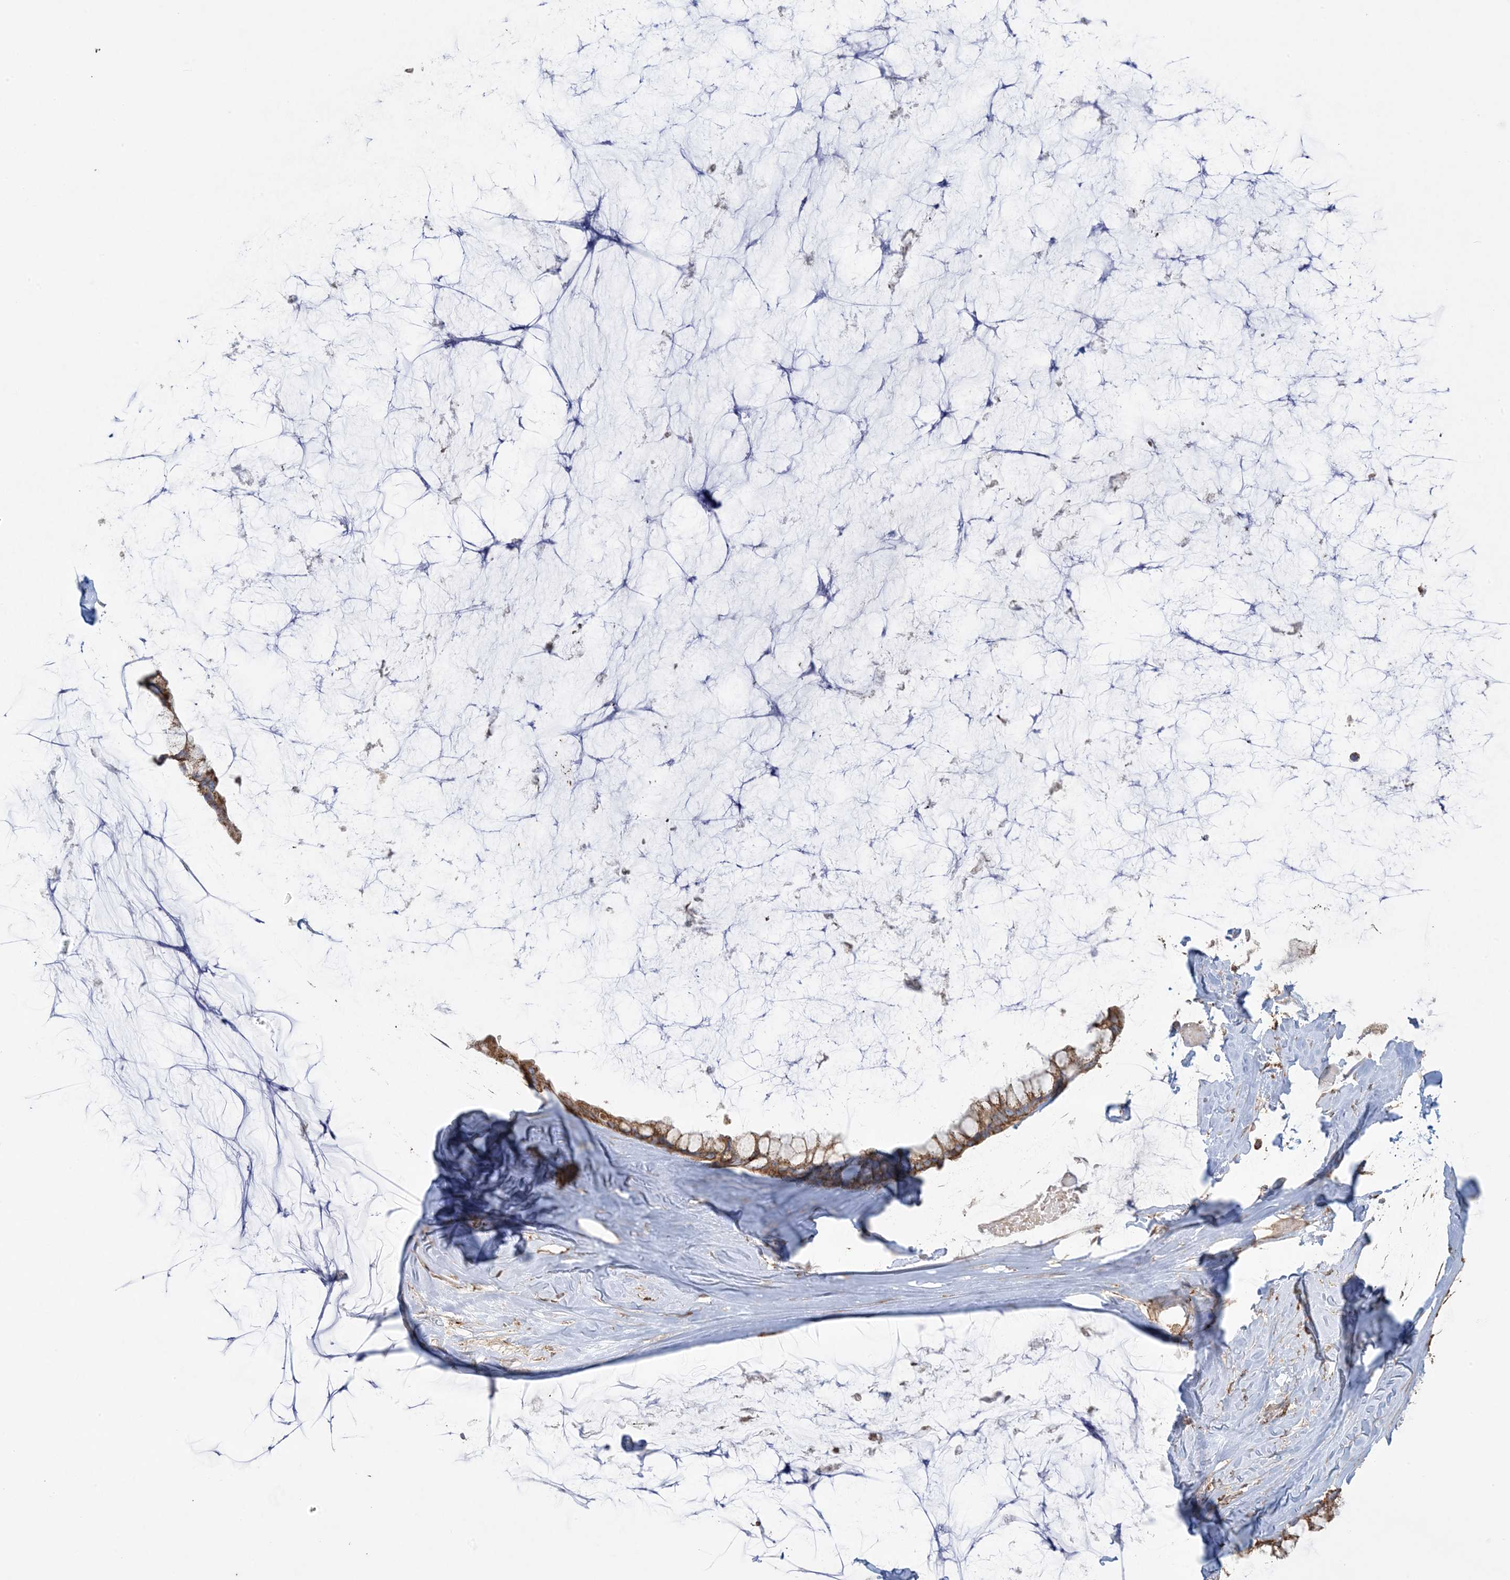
{"staining": {"intensity": "moderate", "quantity": ">75%", "location": "cytoplasmic/membranous"}, "tissue": "ovarian cancer", "cell_type": "Tumor cells", "image_type": "cancer", "snomed": [{"axis": "morphology", "description": "Cystadenocarcinoma, mucinous, NOS"}, {"axis": "topography", "description": "Ovary"}], "caption": "Immunohistochemistry histopathology image of human ovarian cancer (mucinous cystadenocarcinoma) stained for a protein (brown), which shows medium levels of moderate cytoplasmic/membranous positivity in approximately >75% of tumor cells.", "gene": "AGA", "patient": {"sex": "female", "age": 39}}